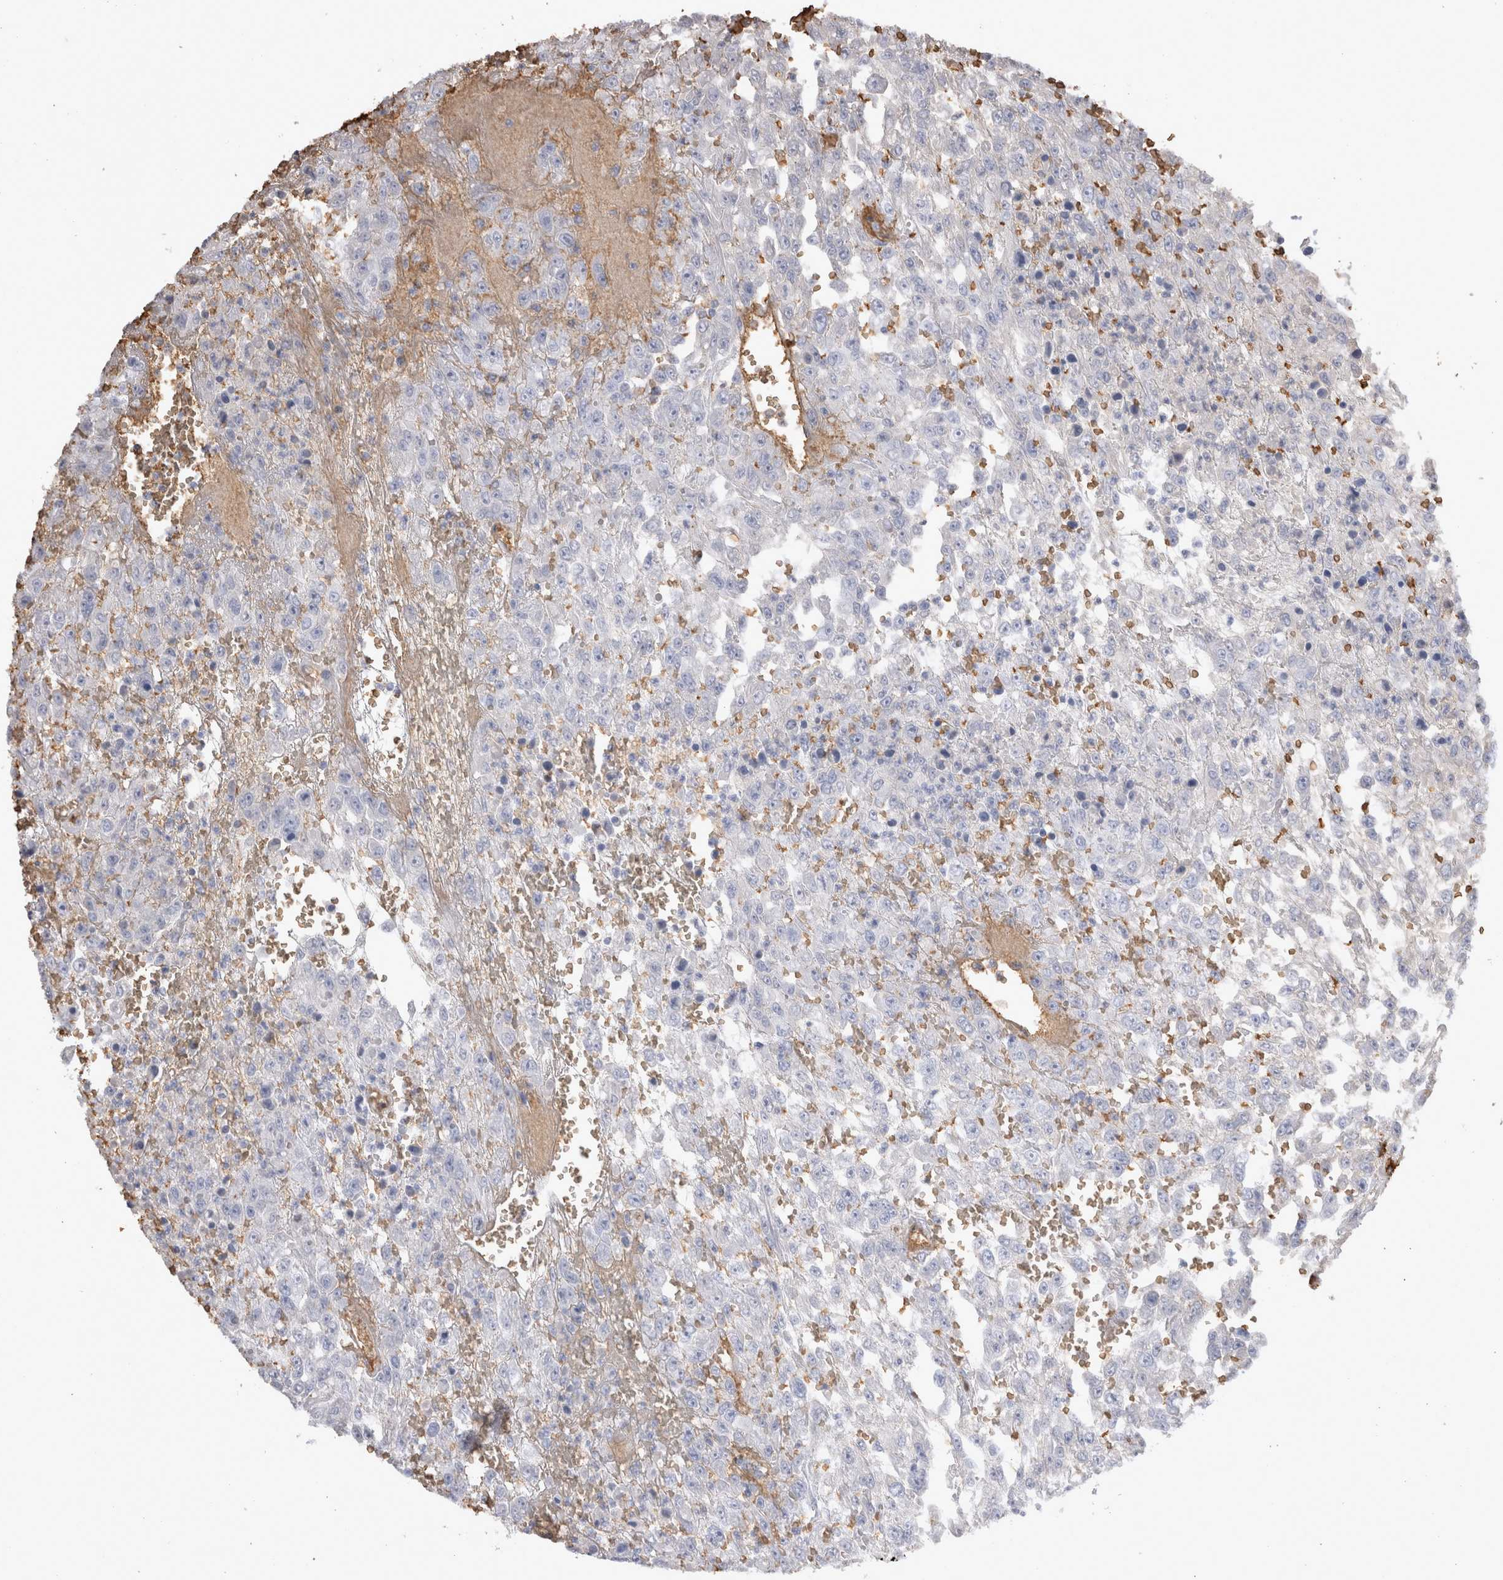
{"staining": {"intensity": "negative", "quantity": "none", "location": "none"}, "tissue": "urothelial cancer", "cell_type": "Tumor cells", "image_type": "cancer", "snomed": [{"axis": "morphology", "description": "Urothelial carcinoma, High grade"}, {"axis": "topography", "description": "Urinary bladder"}], "caption": "Tumor cells are negative for brown protein staining in high-grade urothelial carcinoma. (DAB (3,3'-diaminobenzidine) IHC with hematoxylin counter stain).", "gene": "IL17RC", "patient": {"sex": "male", "age": 46}}